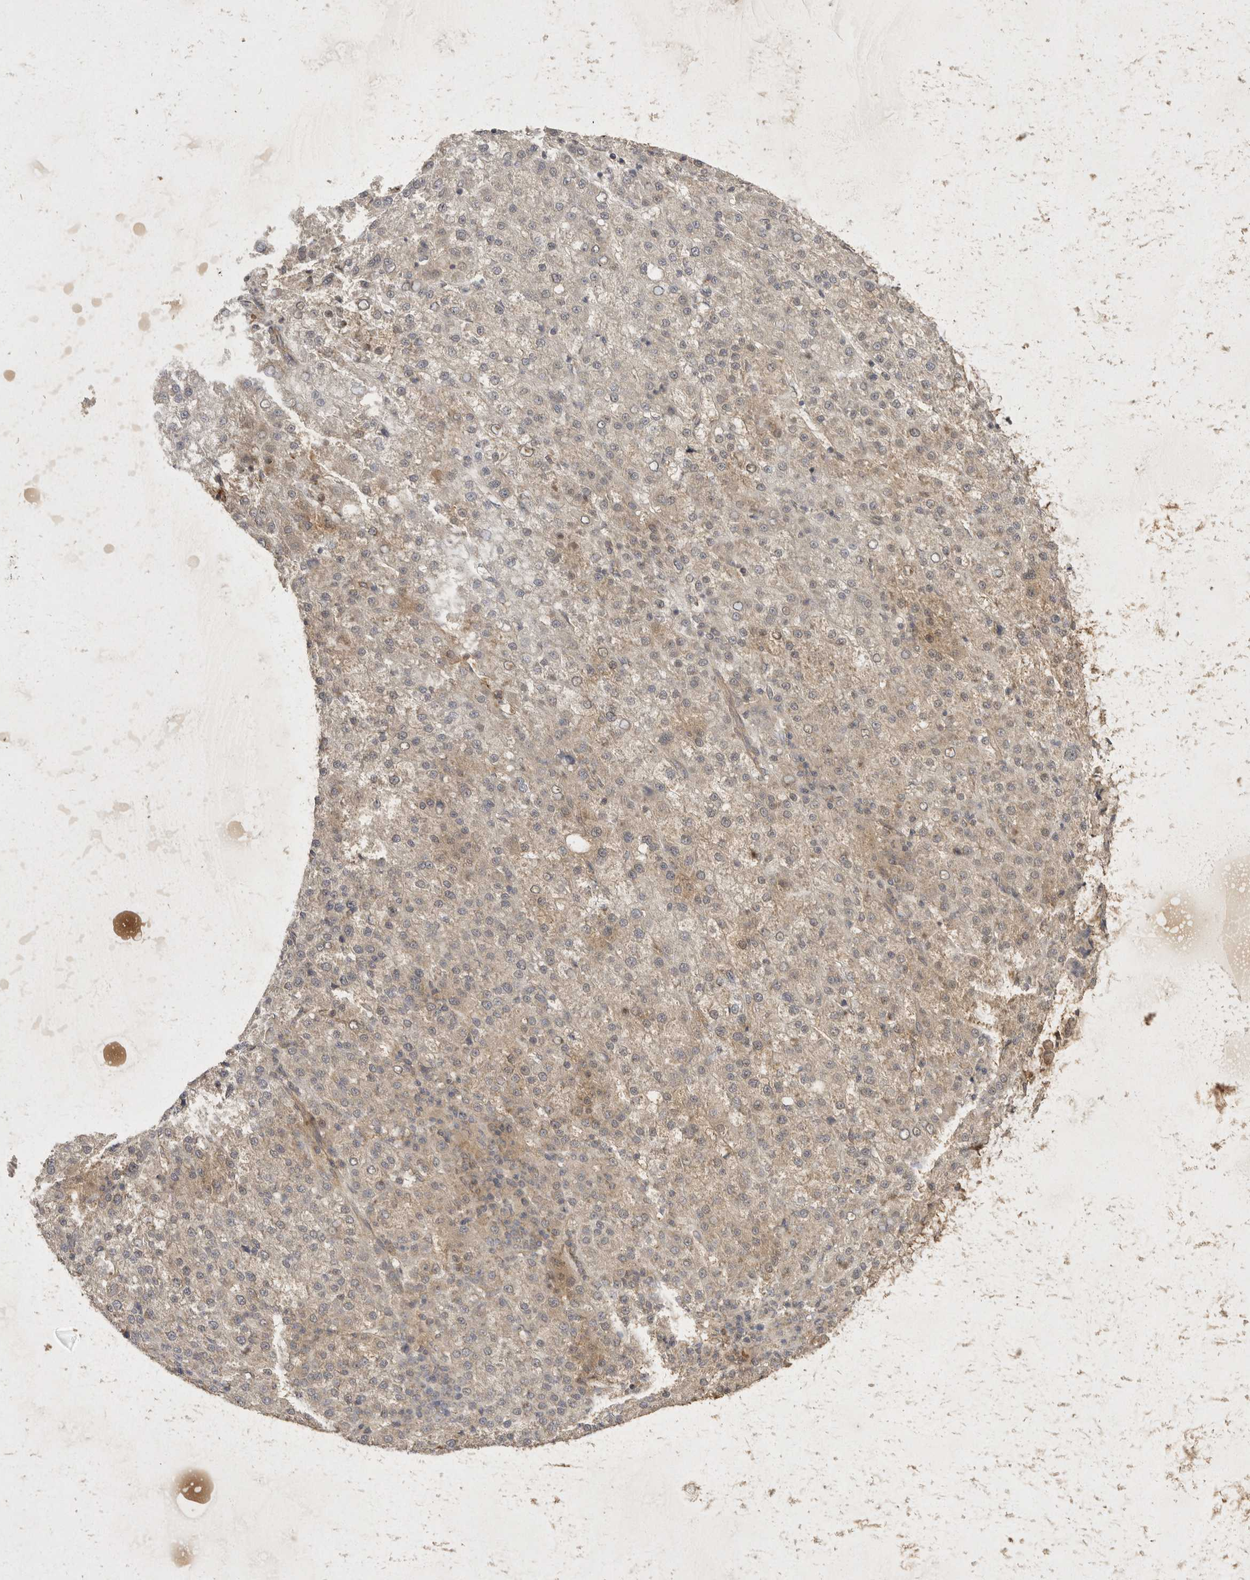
{"staining": {"intensity": "weak", "quantity": "25%-75%", "location": "cytoplasmic/membranous"}, "tissue": "liver cancer", "cell_type": "Tumor cells", "image_type": "cancer", "snomed": [{"axis": "morphology", "description": "Carcinoma, Hepatocellular, NOS"}, {"axis": "topography", "description": "Liver"}], "caption": "Immunohistochemical staining of liver hepatocellular carcinoma shows low levels of weak cytoplasmic/membranous protein positivity in about 25%-75% of tumor cells. (Brightfield microscopy of DAB IHC at high magnification).", "gene": "EIF4G3", "patient": {"sex": "female", "age": 58}}